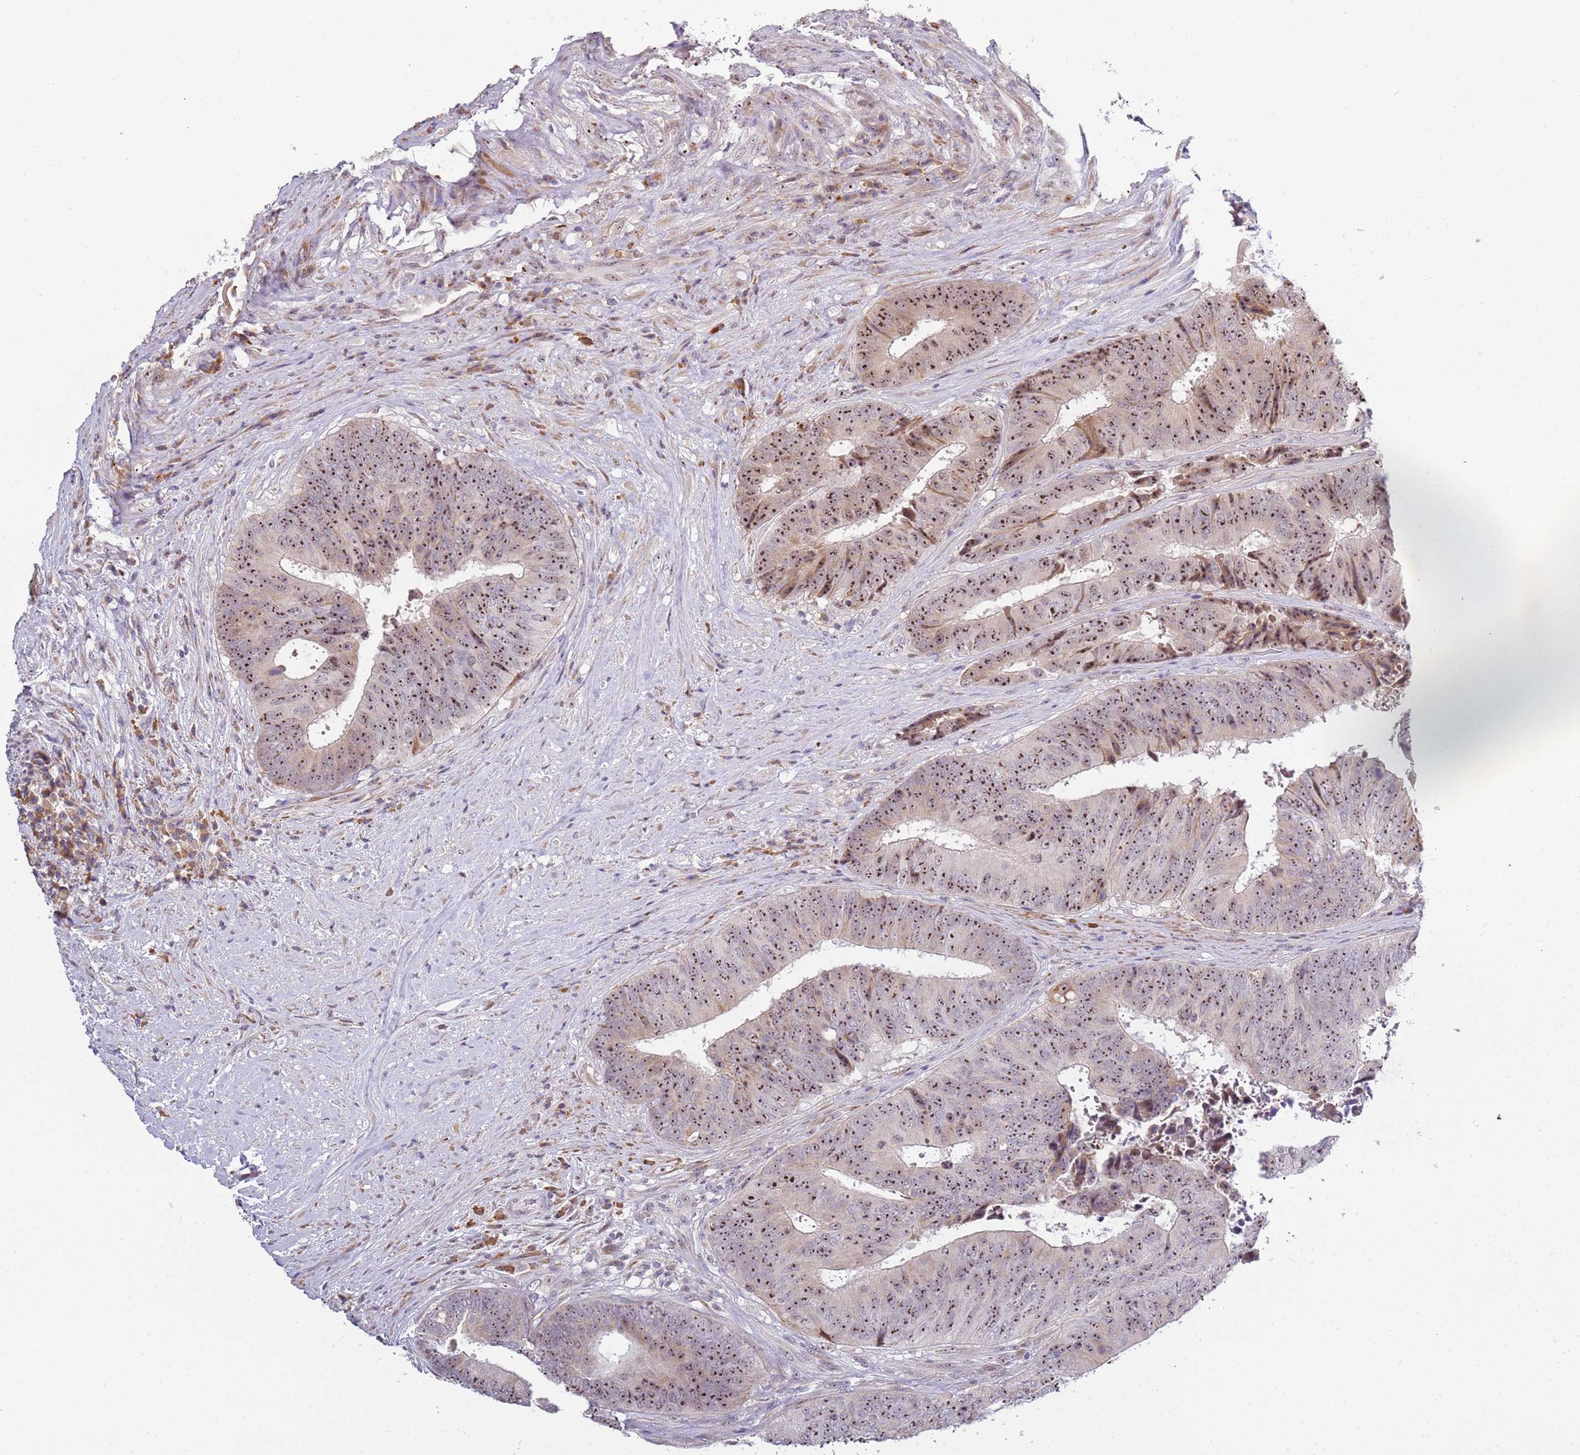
{"staining": {"intensity": "moderate", "quantity": ">75%", "location": "nuclear"}, "tissue": "colorectal cancer", "cell_type": "Tumor cells", "image_type": "cancer", "snomed": [{"axis": "morphology", "description": "Adenocarcinoma, NOS"}, {"axis": "topography", "description": "Rectum"}], "caption": "Colorectal cancer (adenocarcinoma) stained for a protein (brown) displays moderate nuclear positive positivity in about >75% of tumor cells.", "gene": "UCMA", "patient": {"sex": "male", "age": 72}}